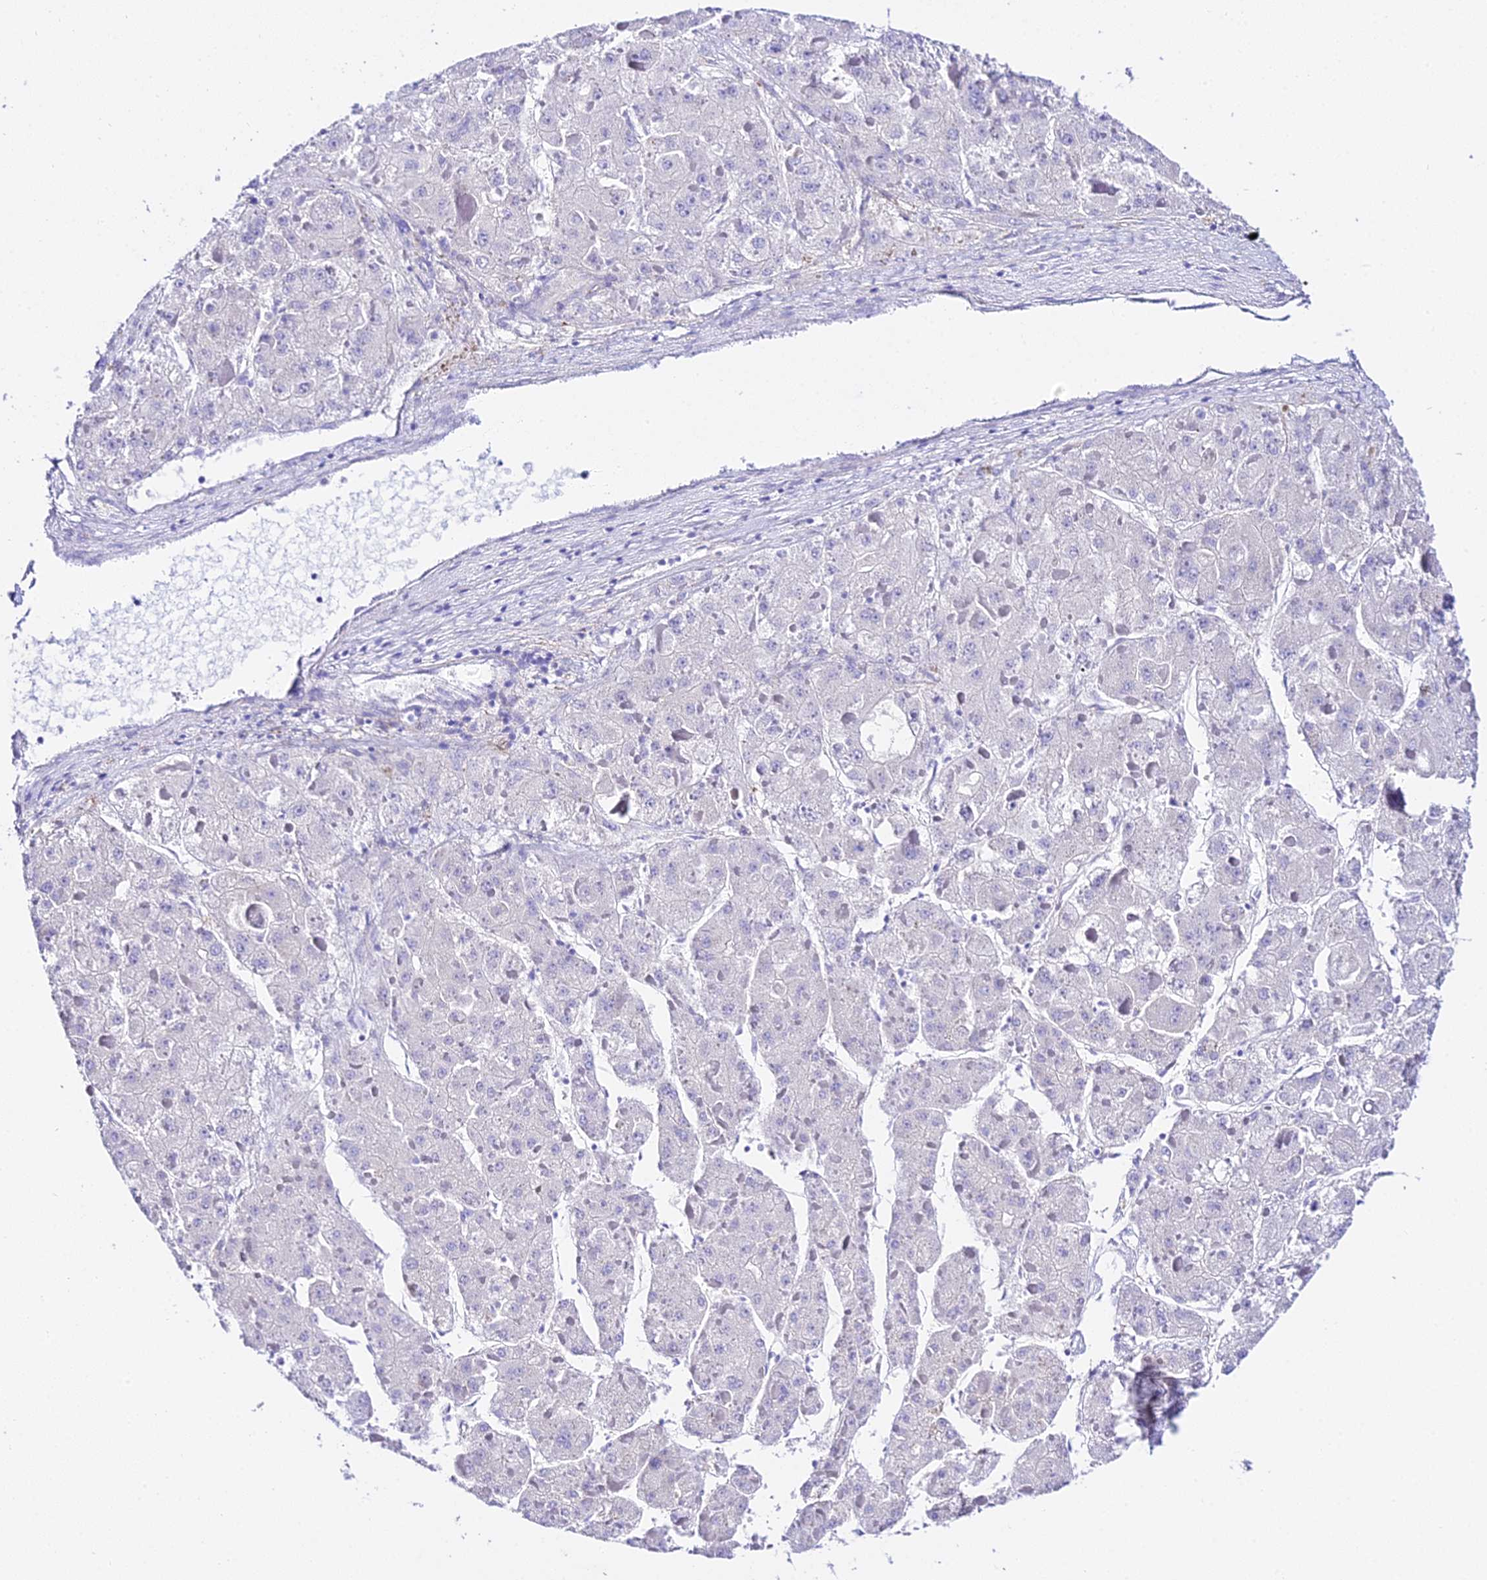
{"staining": {"intensity": "negative", "quantity": "none", "location": "none"}, "tissue": "liver cancer", "cell_type": "Tumor cells", "image_type": "cancer", "snomed": [{"axis": "morphology", "description": "Carcinoma, Hepatocellular, NOS"}, {"axis": "topography", "description": "Liver"}], "caption": "Tumor cells are negative for brown protein staining in liver cancer.", "gene": "TMEM117", "patient": {"sex": "female", "age": 73}}